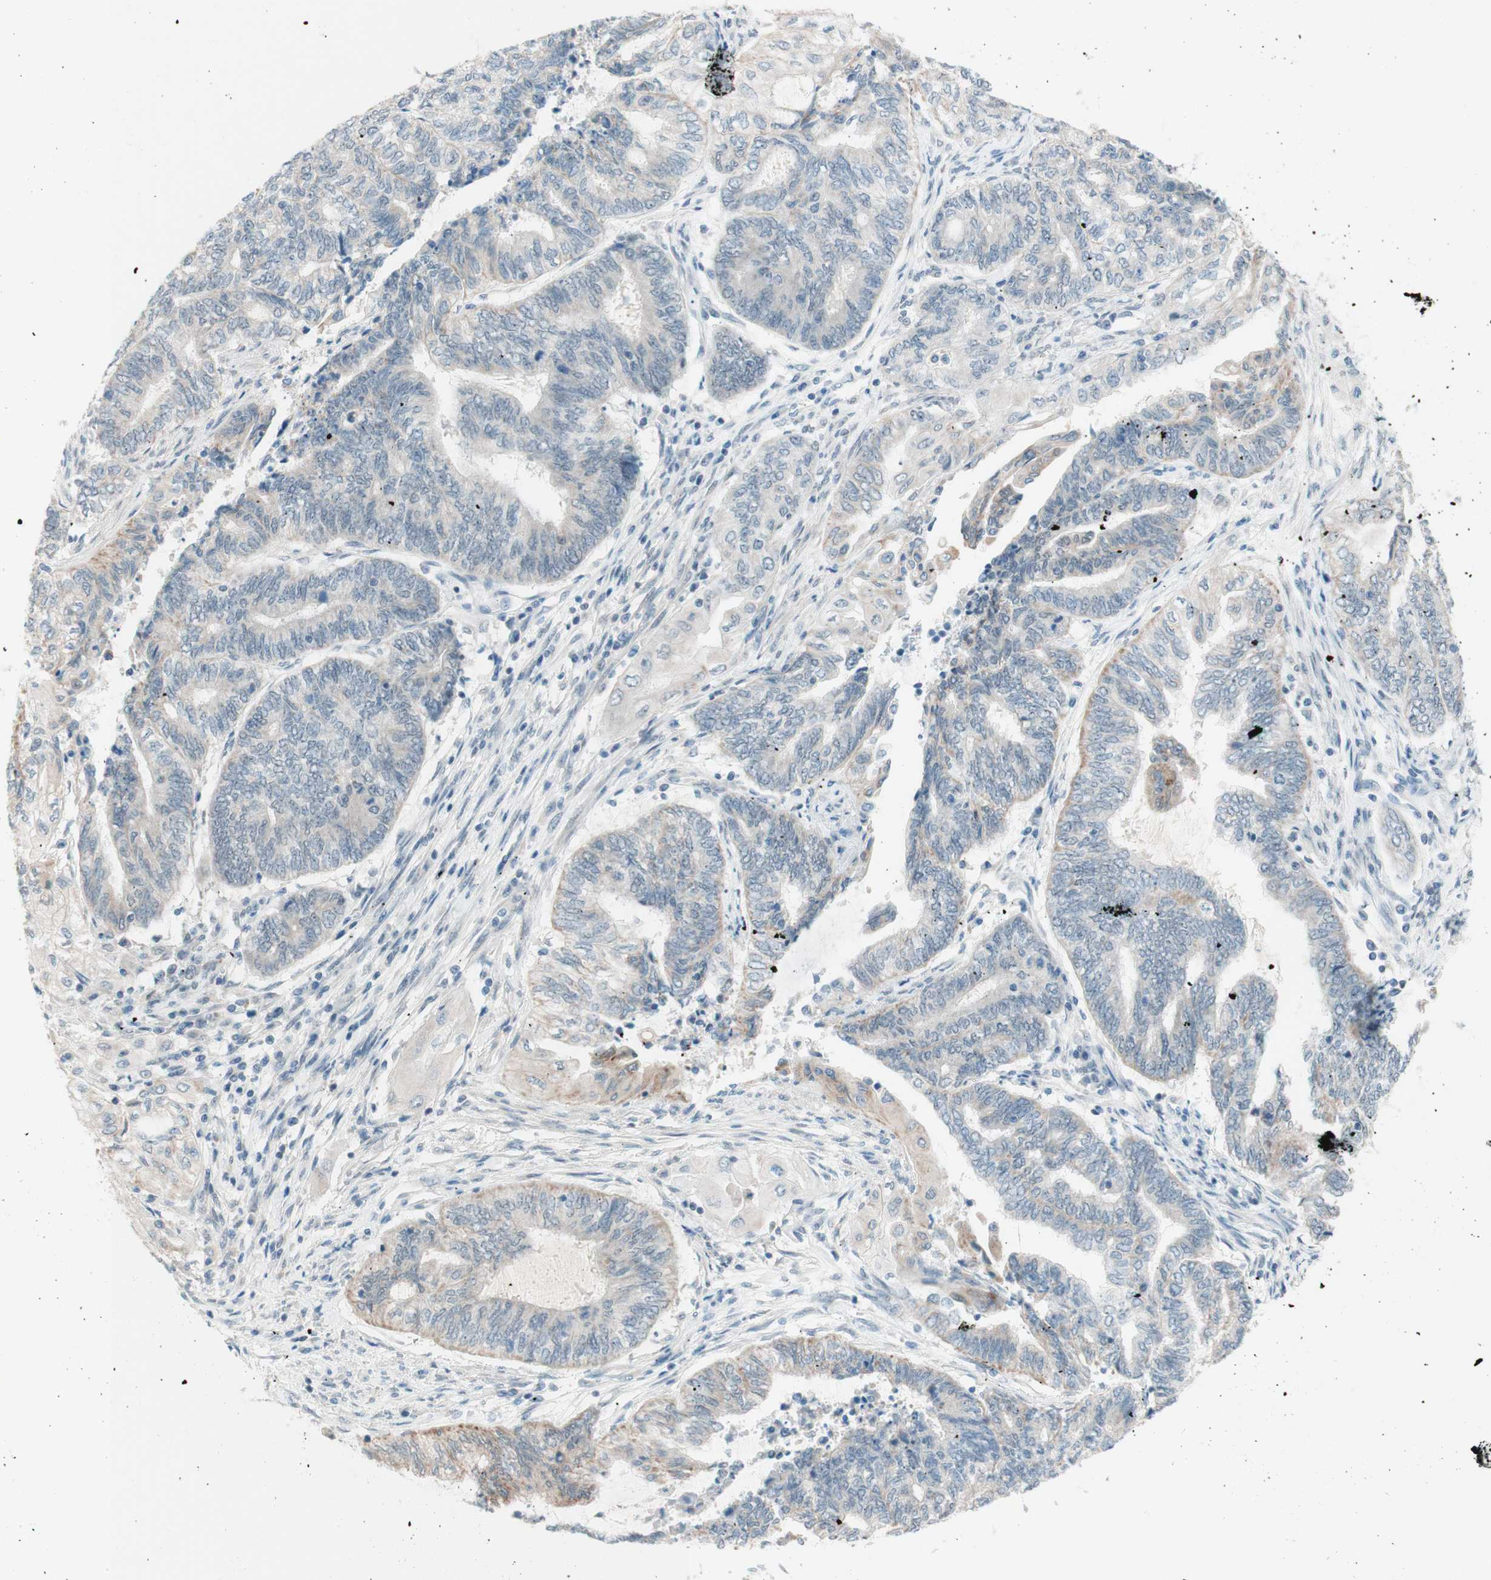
{"staining": {"intensity": "negative", "quantity": "none", "location": "none"}, "tissue": "endometrial cancer", "cell_type": "Tumor cells", "image_type": "cancer", "snomed": [{"axis": "morphology", "description": "Adenocarcinoma, NOS"}, {"axis": "topography", "description": "Uterus"}, {"axis": "topography", "description": "Endometrium"}], "caption": "Human endometrial cancer (adenocarcinoma) stained for a protein using immunohistochemistry (IHC) displays no positivity in tumor cells.", "gene": "JPH1", "patient": {"sex": "female", "age": 70}}